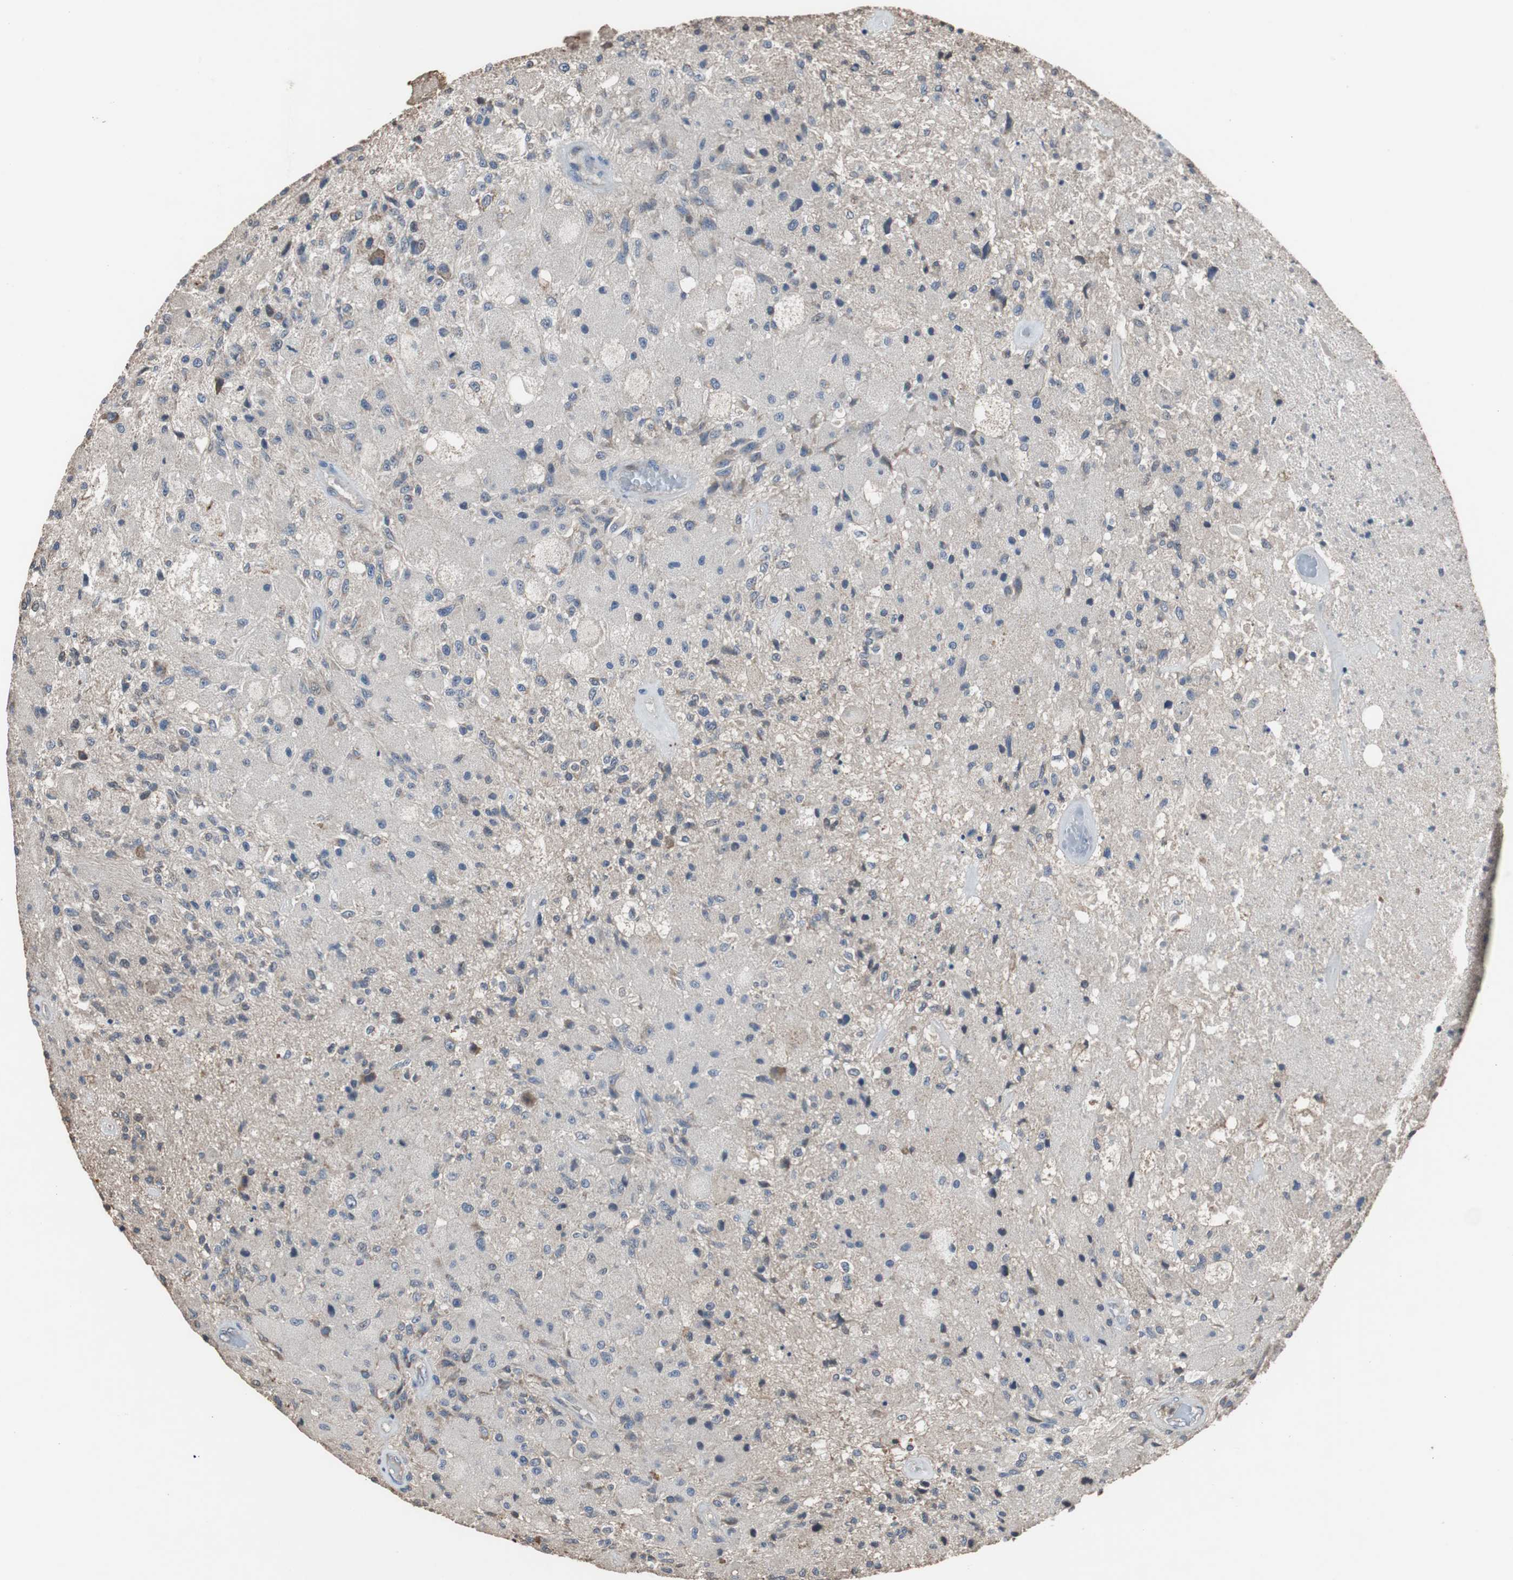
{"staining": {"intensity": "weak", "quantity": "<25%", "location": "cytoplasmic/membranous"}, "tissue": "glioma", "cell_type": "Tumor cells", "image_type": "cancer", "snomed": [{"axis": "morphology", "description": "Normal tissue, NOS"}, {"axis": "morphology", "description": "Glioma, malignant, High grade"}, {"axis": "topography", "description": "Cerebral cortex"}], "caption": "The IHC image has no significant staining in tumor cells of glioma tissue.", "gene": "SCIMP", "patient": {"sex": "male", "age": 77}}